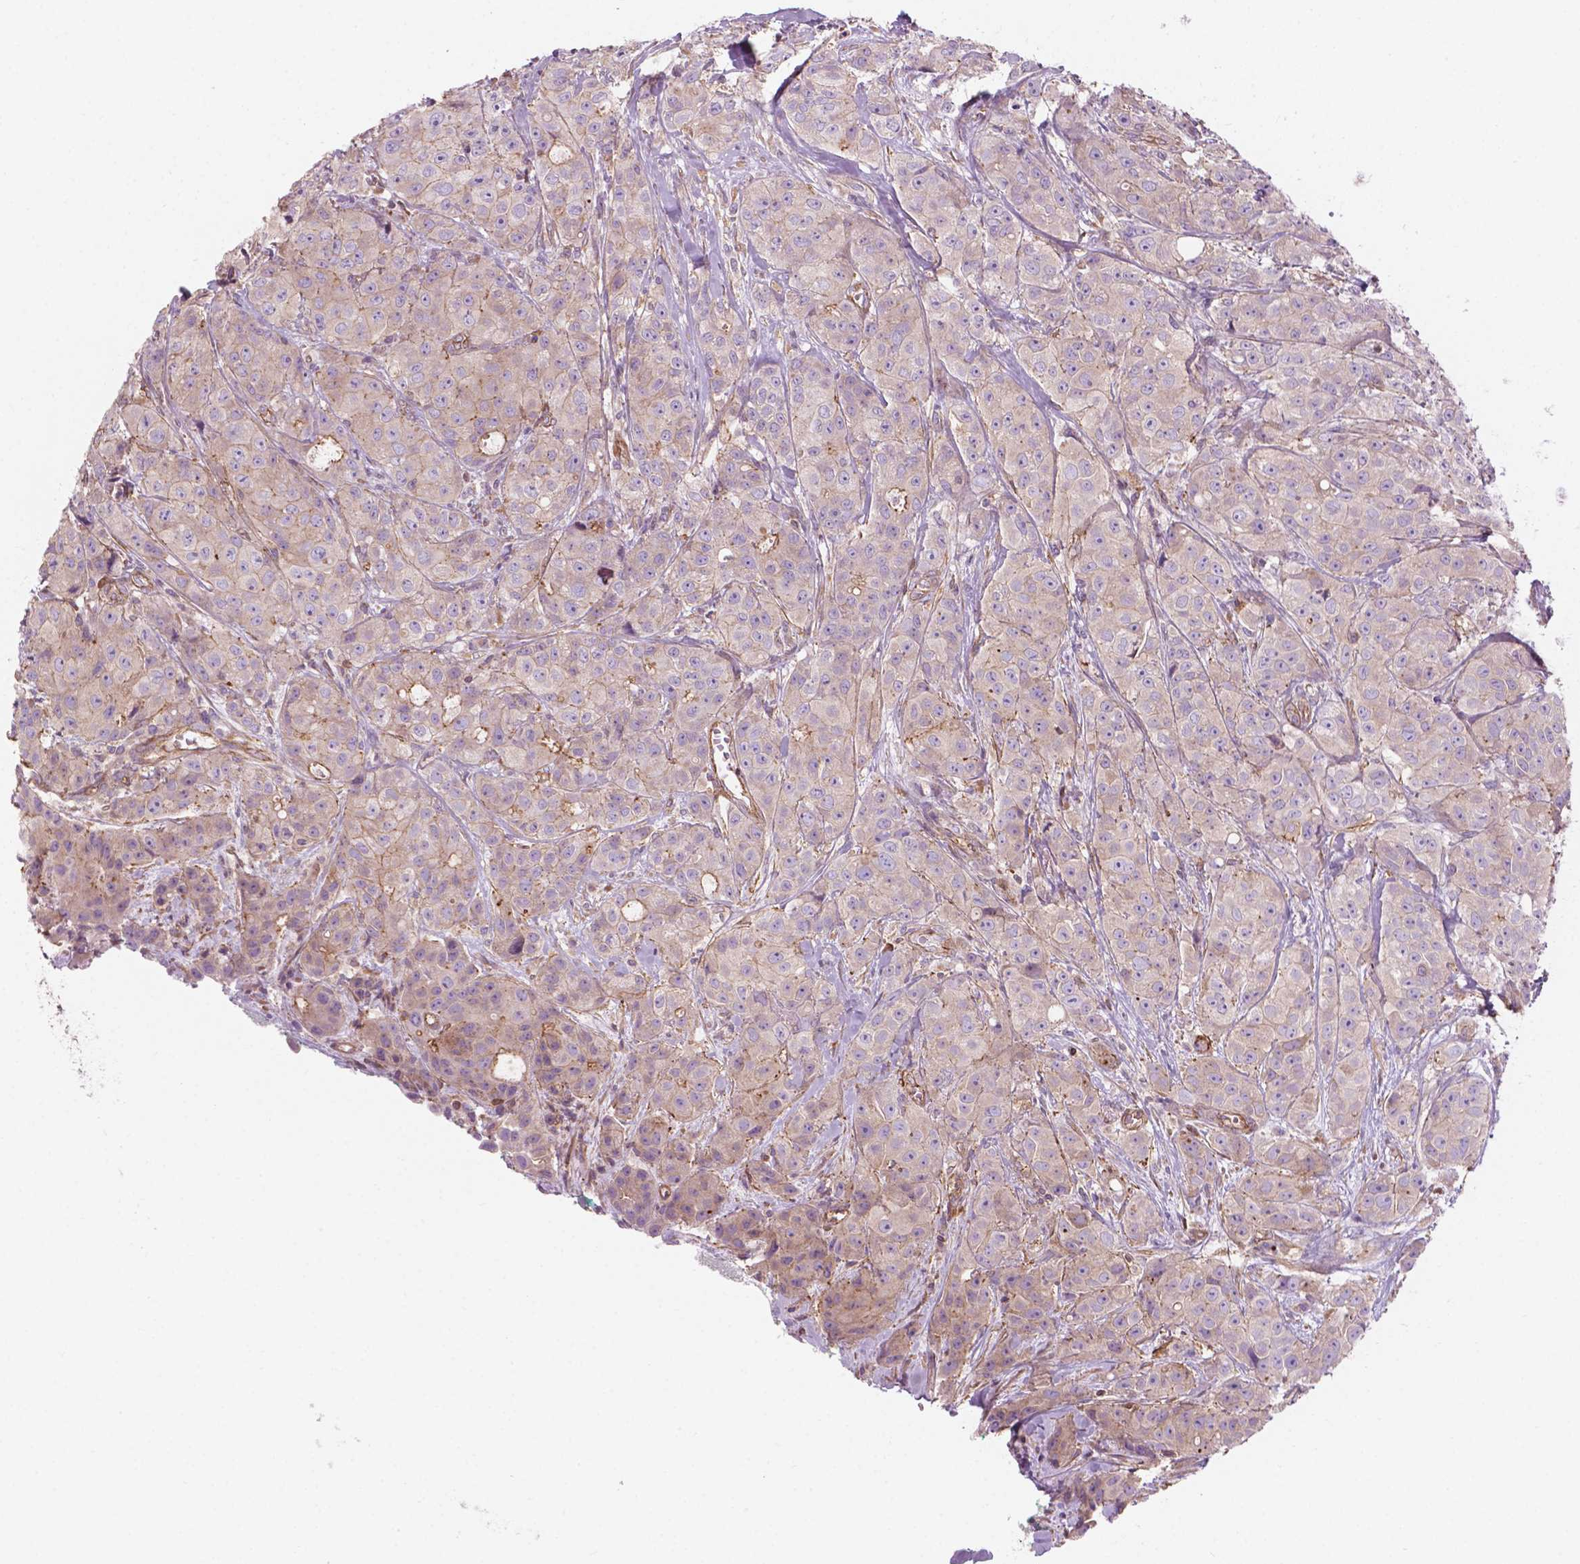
{"staining": {"intensity": "moderate", "quantity": "<25%", "location": "cytoplasmic/membranous"}, "tissue": "breast cancer", "cell_type": "Tumor cells", "image_type": "cancer", "snomed": [{"axis": "morphology", "description": "Duct carcinoma"}, {"axis": "topography", "description": "Breast"}], "caption": "Immunohistochemistry (DAB) staining of human breast infiltrating ductal carcinoma shows moderate cytoplasmic/membranous protein expression in about <25% of tumor cells.", "gene": "SURF4", "patient": {"sex": "female", "age": 43}}